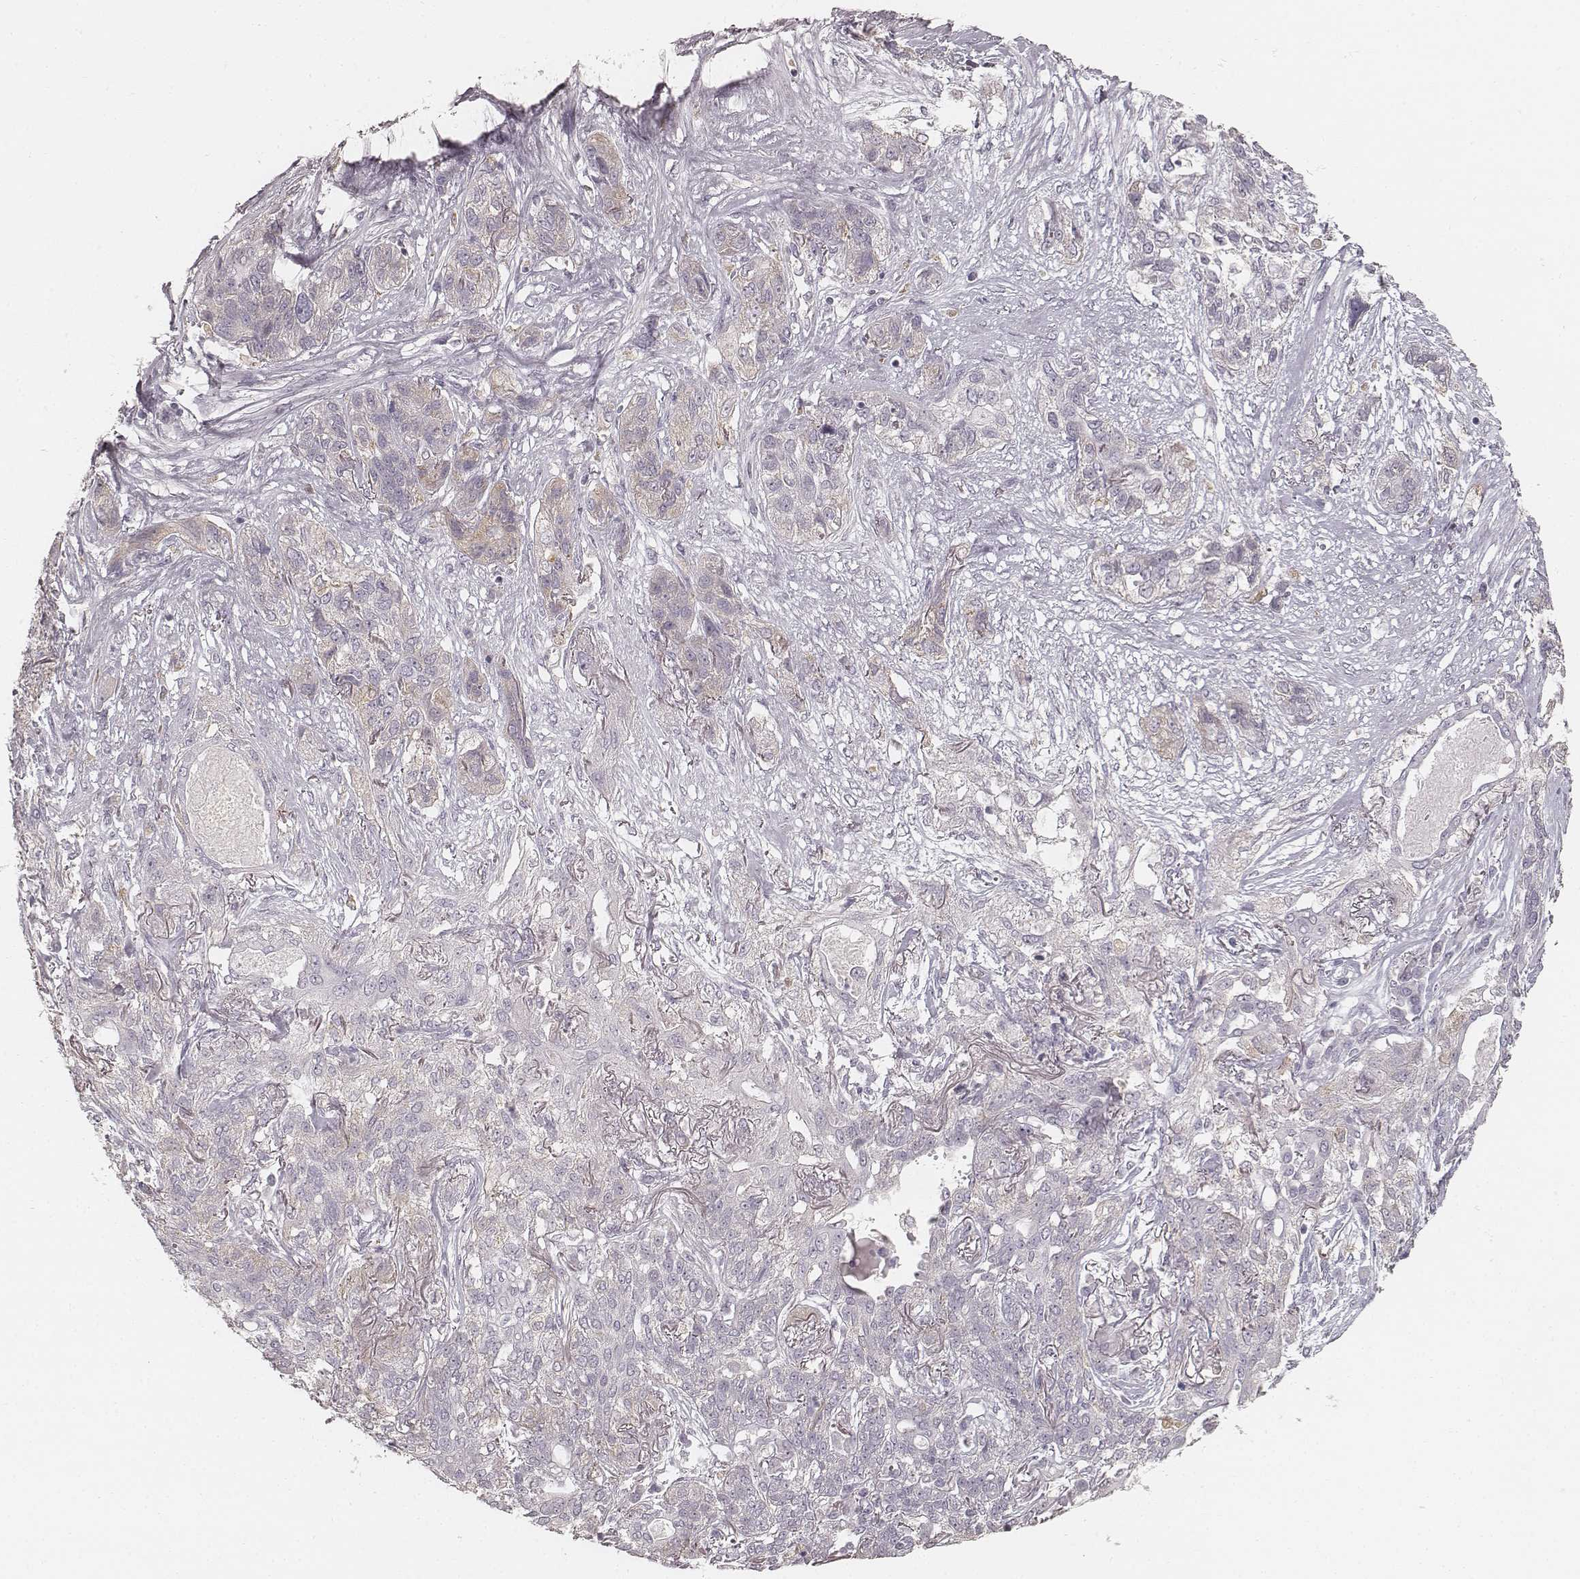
{"staining": {"intensity": "negative", "quantity": "none", "location": "none"}, "tissue": "lung cancer", "cell_type": "Tumor cells", "image_type": "cancer", "snomed": [{"axis": "morphology", "description": "Squamous cell carcinoma, NOS"}, {"axis": "topography", "description": "Lung"}], "caption": "Image shows no protein expression in tumor cells of lung cancer (squamous cell carcinoma) tissue.", "gene": "FMNL2", "patient": {"sex": "female", "age": 70}}